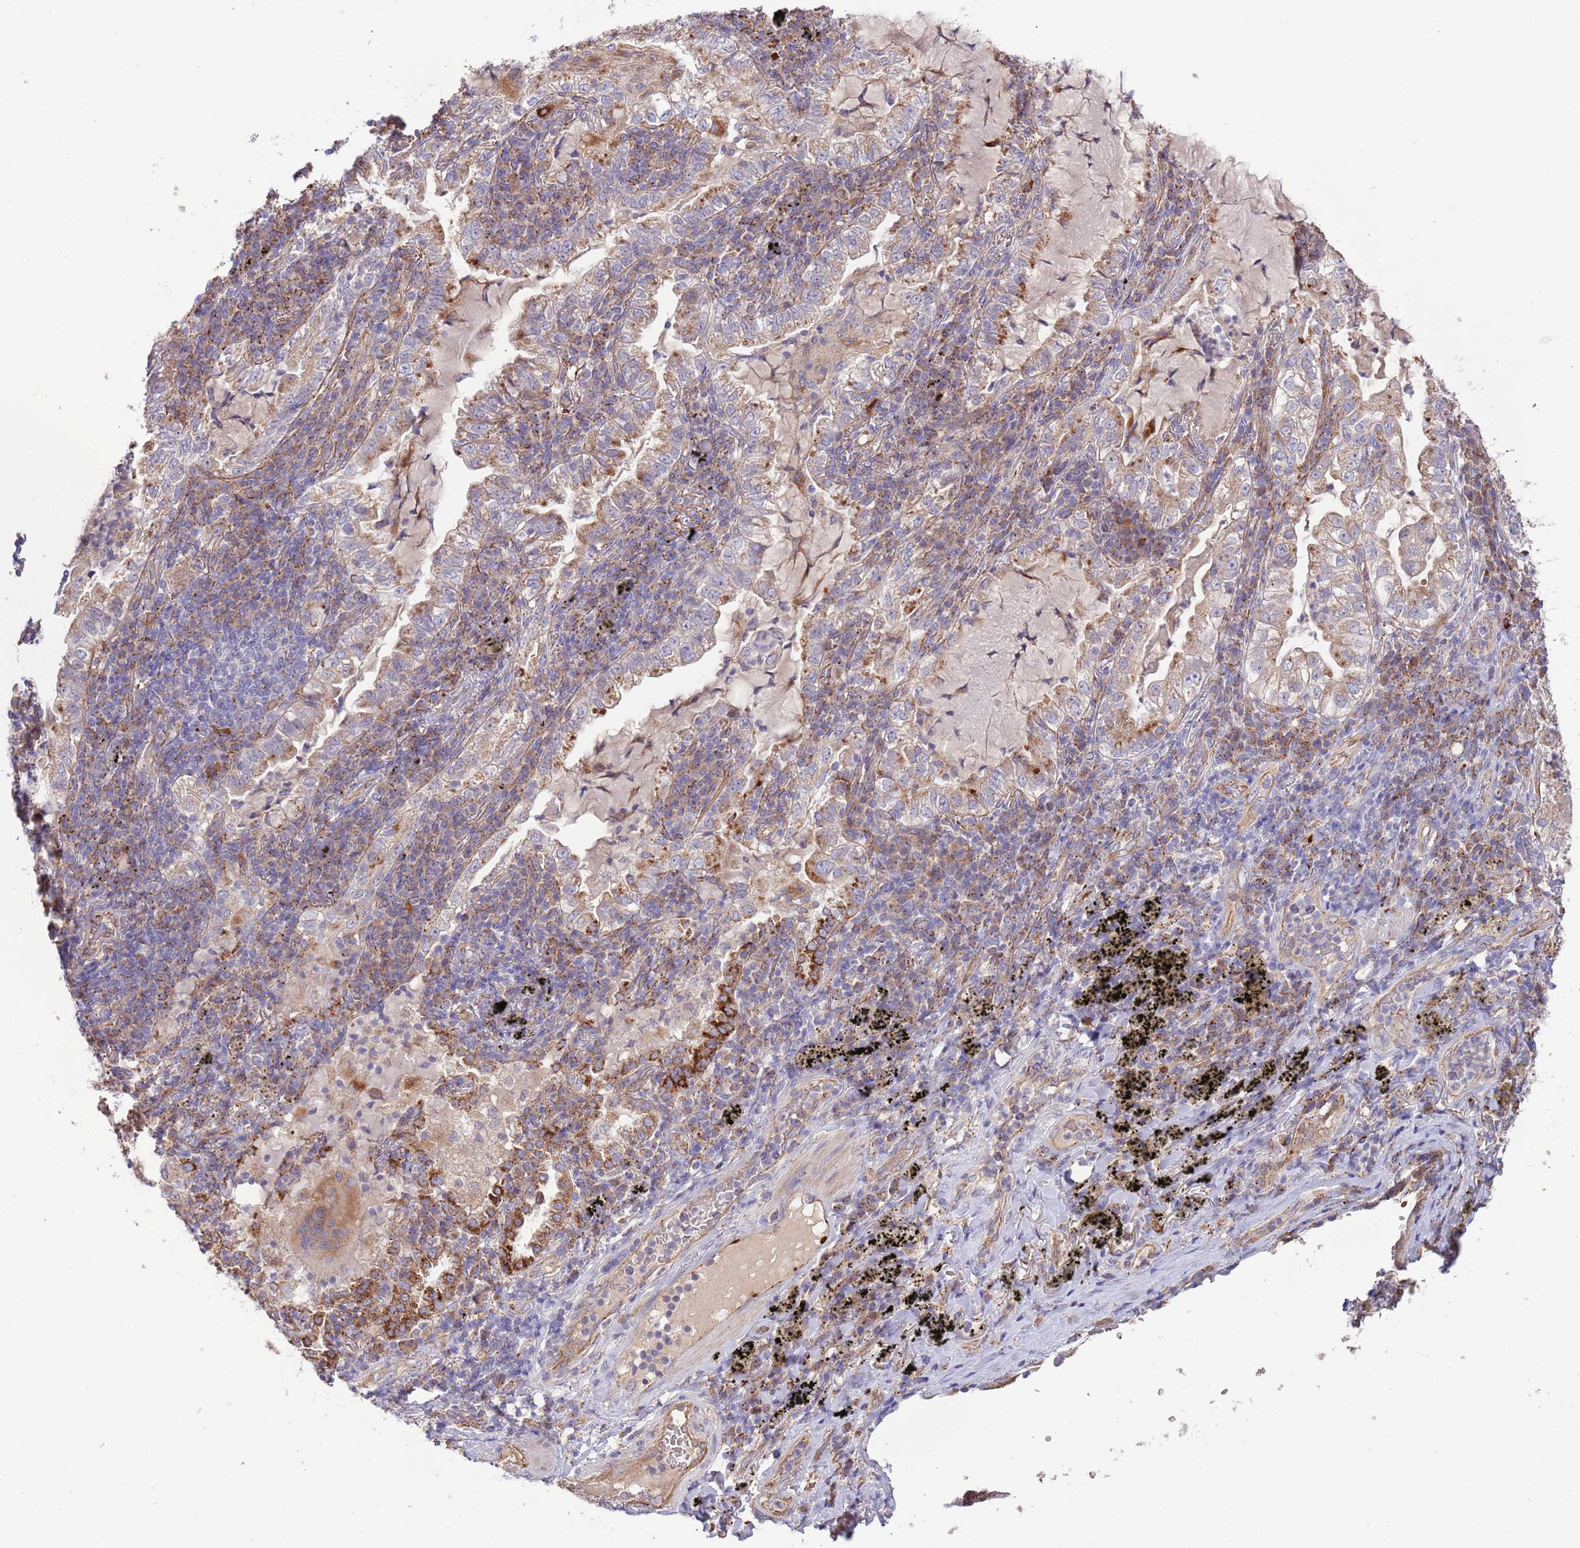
{"staining": {"intensity": "moderate", "quantity": ">75%", "location": "cytoplasmic/membranous"}, "tissue": "lung cancer", "cell_type": "Tumor cells", "image_type": "cancer", "snomed": [{"axis": "morphology", "description": "Adenocarcinoma, NOS"}, {"axis": "topography", "description": "Lung"}], "caption": "Tumor cells show medium levels of moderate cytoplasmic/membranous expression in approximately >75% of cells in human adenocarcinoma (lung). (DAB (3,3'-diaminobenzidine) IHC with brightfield microscopy, high magnification).", "gene": "DOCK6", "patient": {"sex": "female", "age": 73}}